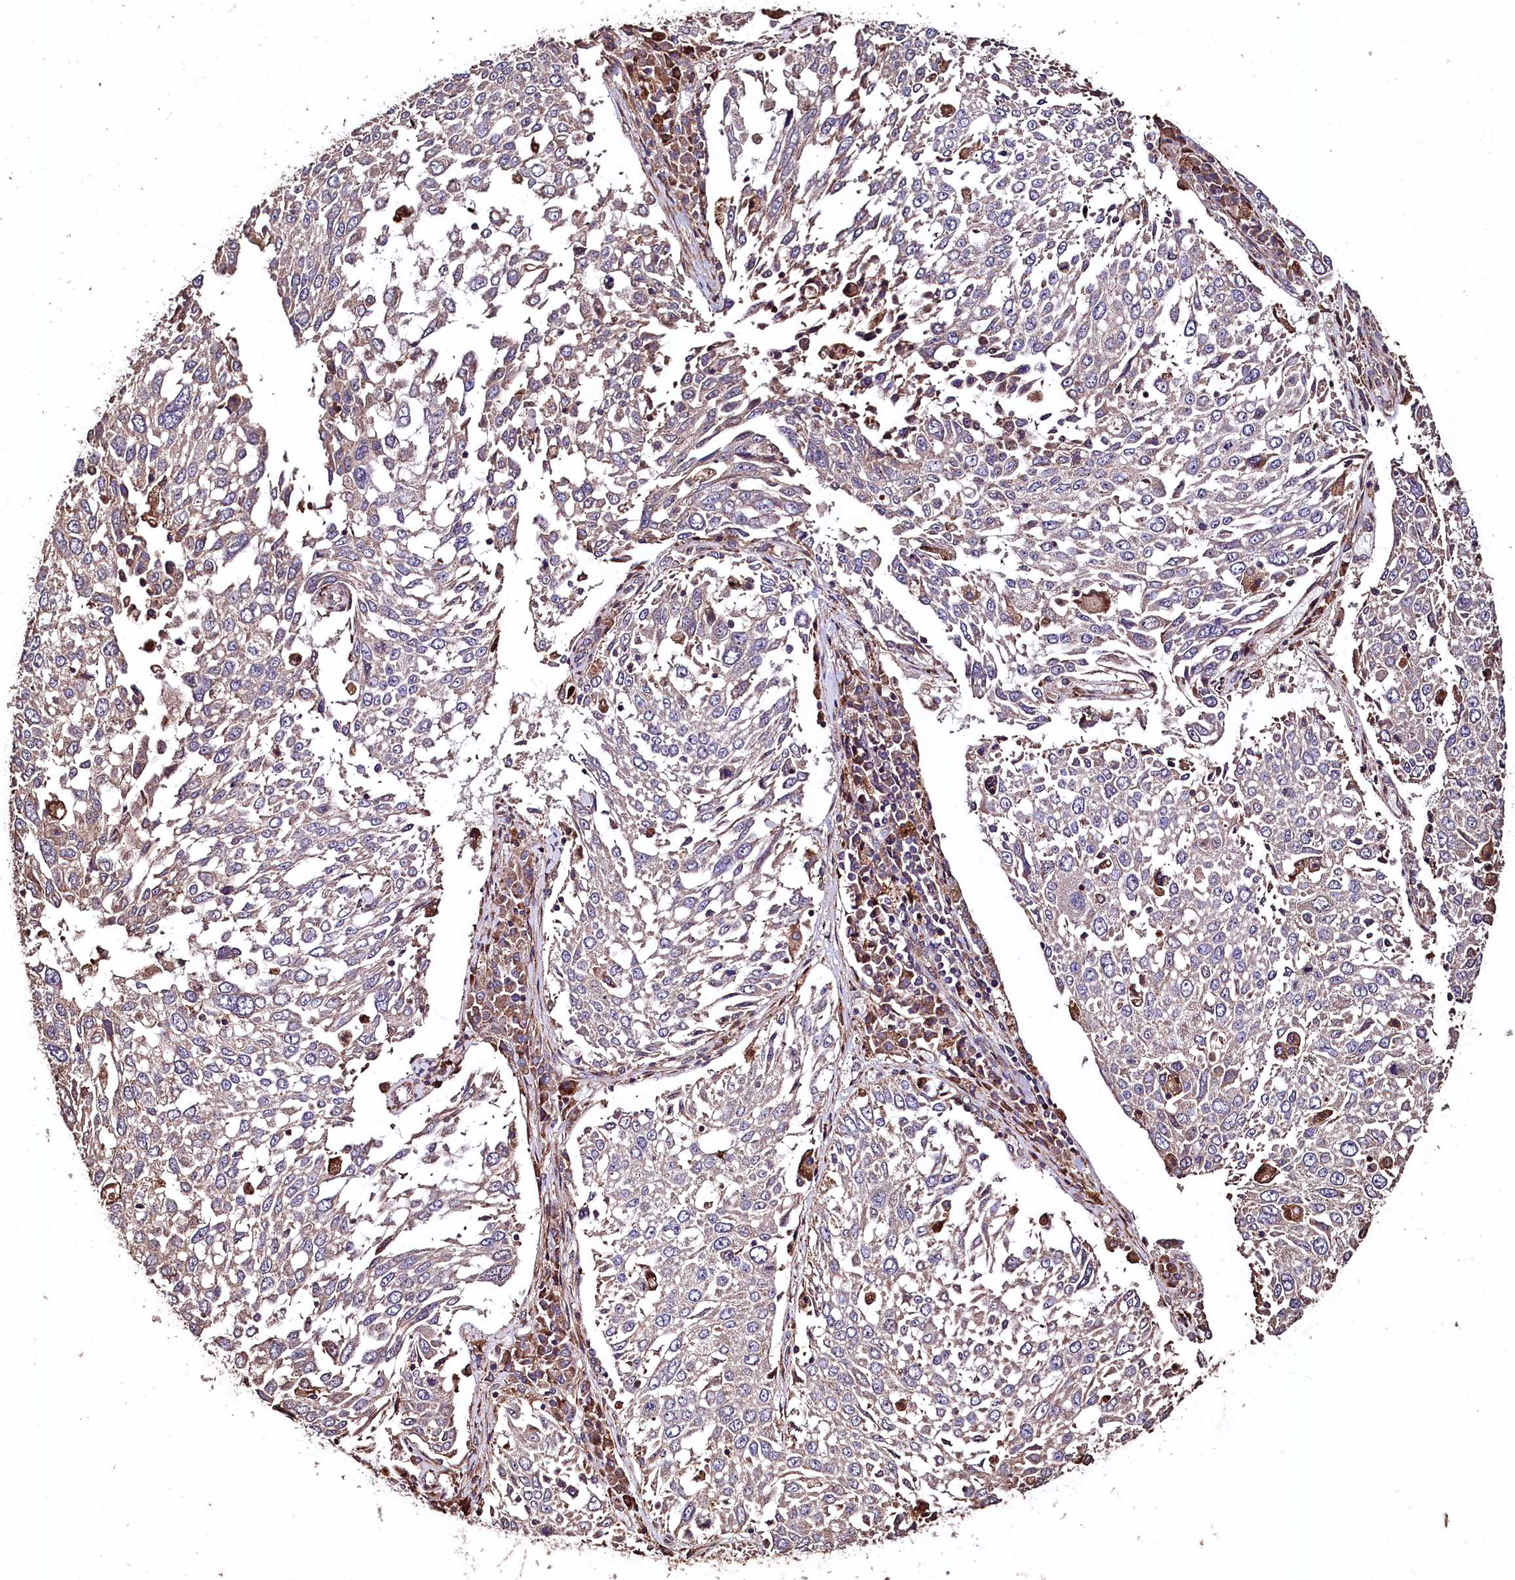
{"staining": {"intensity": "negative", "quantity": "none", "location": "none"}, "tissue": "lung cancer", "cell_type": "Tumor cells", "image_type": "cancer", "snomed": [{"axis": "morphology", "description": "Squamous cell carcinoma, NOS"}, {"axis": "topography", "description": "Lung"}], "caption": "Lung squamous cell carcinoma was stained to show a protein in brown. There is no significant positivity in tumor cells. The staining is performed using DAB brown chromogen with nuclei counter-stained in using hematoxylin.", "gene": "TMEM98", "patient": {"sex": "male", "age": 65}}